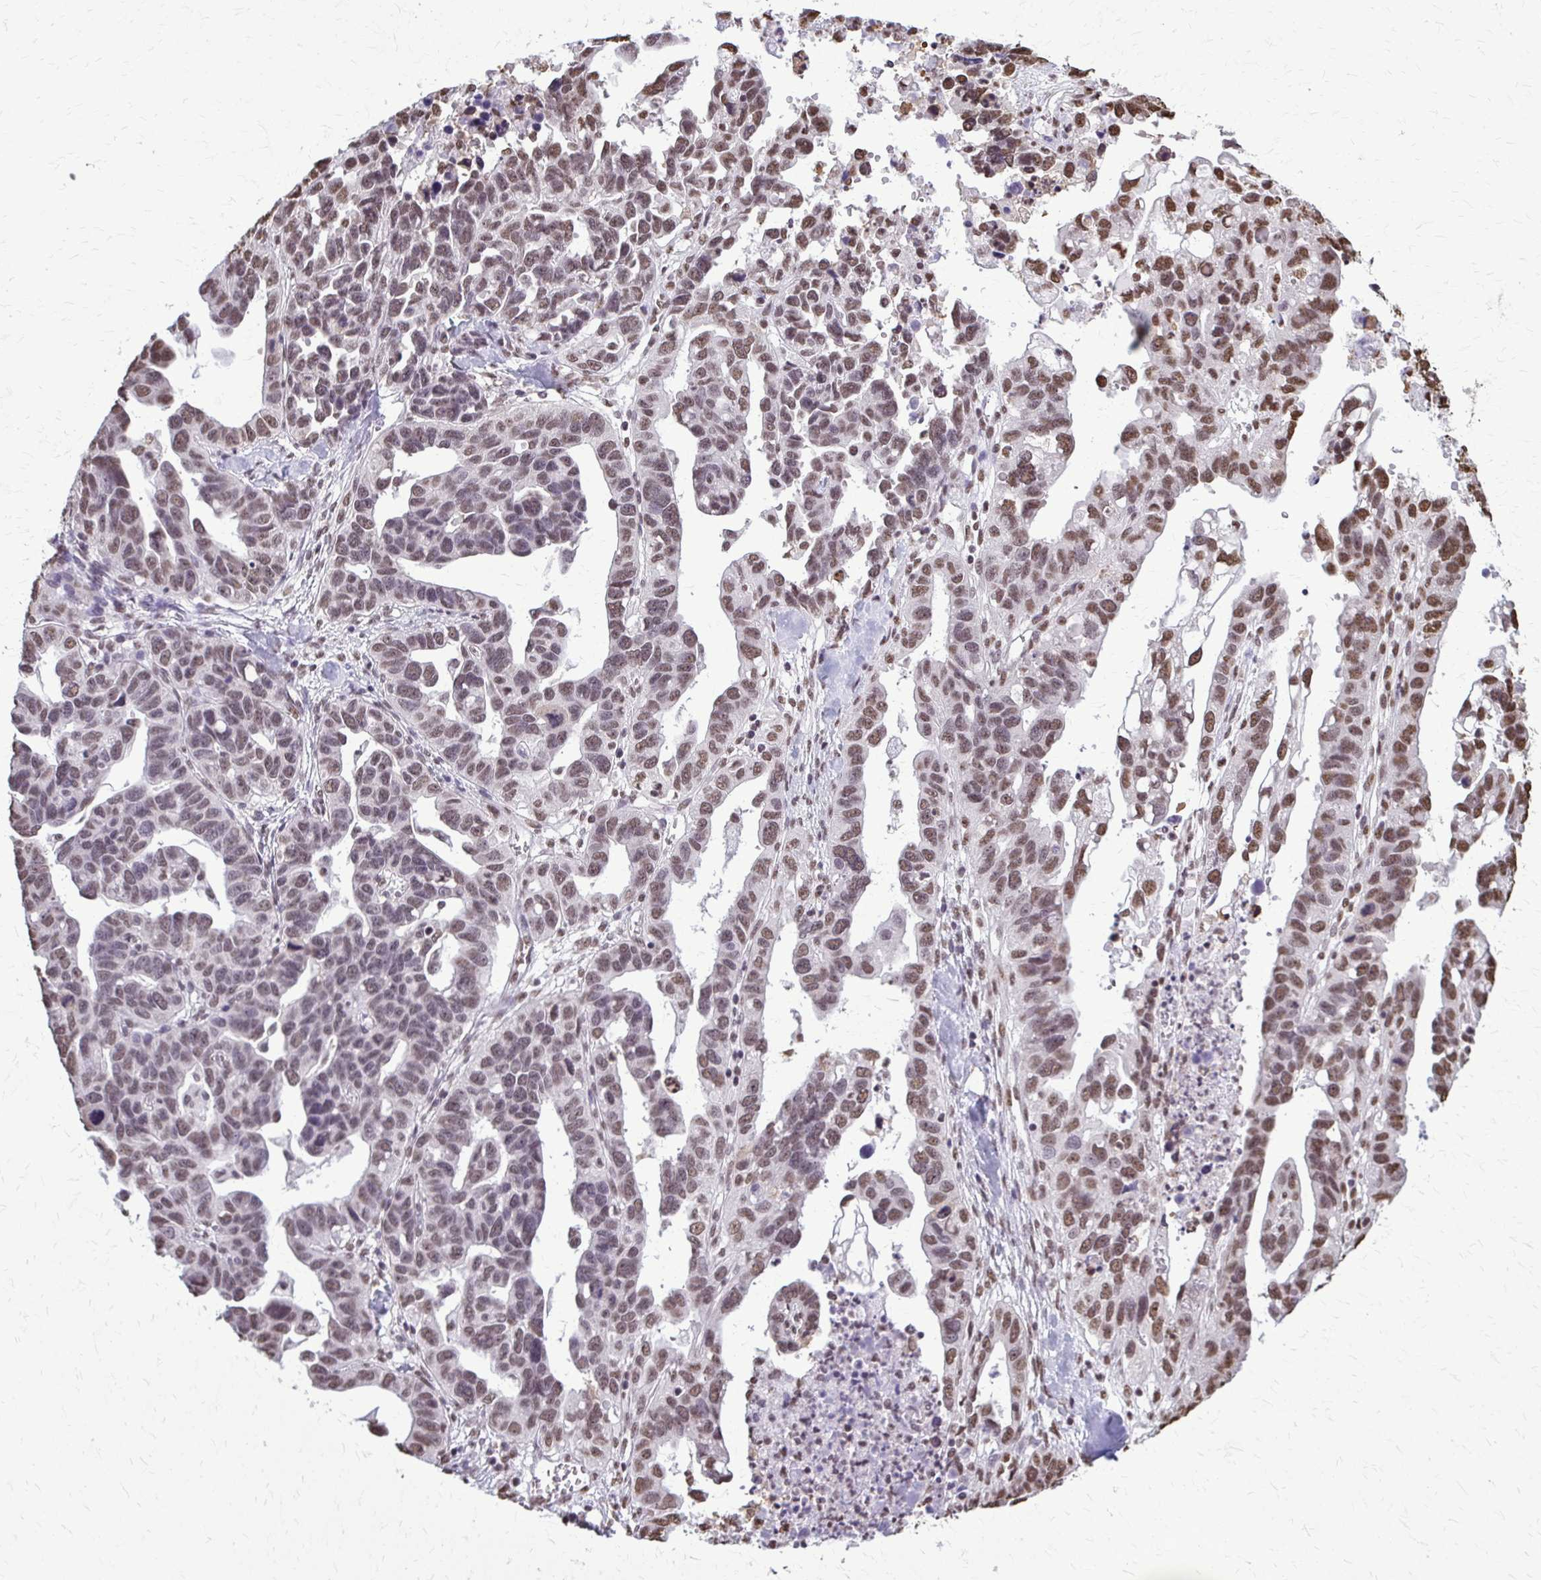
{"staining": {"intensity": "moderate", "quantity": ">75%", "location": "nuclear"}, "tissue": "ovarian cancer", "cell_type": "Tumor cells", "image_type": "cancer", "snomed": [{"axis": "morphology", "description": "Cystadenocarcinoma, serous, NOS"}, {"axis": "topography", "description": "Ovary"}], "caption": "Ovarian cancer (serous cystadenocarcinoma) stained with DAB immunohistochemistry (IHC) shows medium levels of moderate nuclear expression in approximately >75% of tumor cells.", "gene": "SNRPA", "patient": {"sex": "female", "age": 69}}